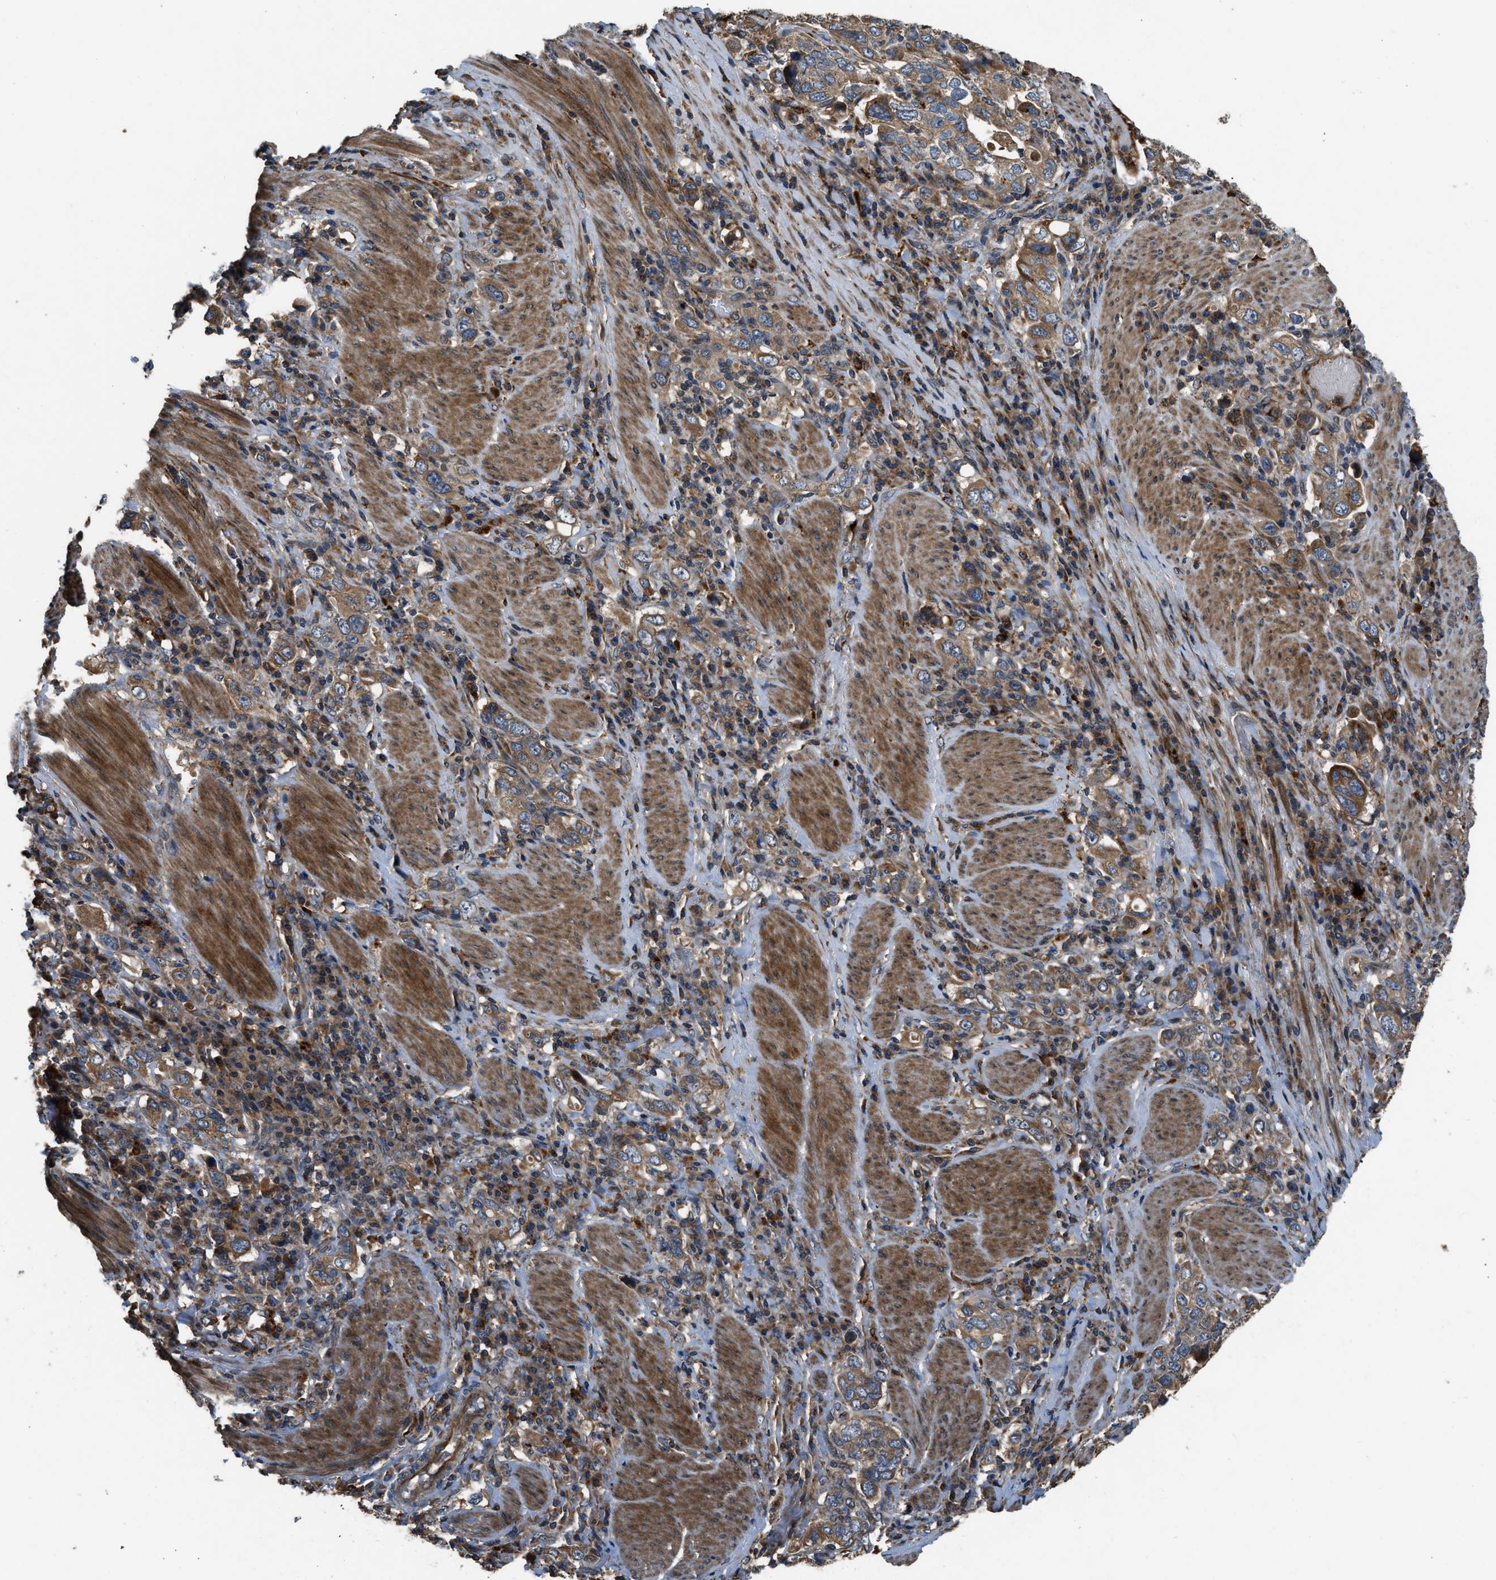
{"staining": {"intensity": "moderate", "quantity": ">75%", "location": "cytoplasmic/membranous"}, "tissue": "stomach cancer", "cell_type": "Tumor cells", "image_type": "cancer", "snomed": [{"axis": "morphology", "description": "Adenocarcinoma, NOS"}, {"axis": "topography", "description": "Stomach, upper"}], "caption": "Human stomach cancer stained for a protein (brown) shows moderate cytoplasmic/membranous positive staining in approximately >75% of tumor cells.", "gene": "GGH", "patient": {"sex": "male", "age": 62}}